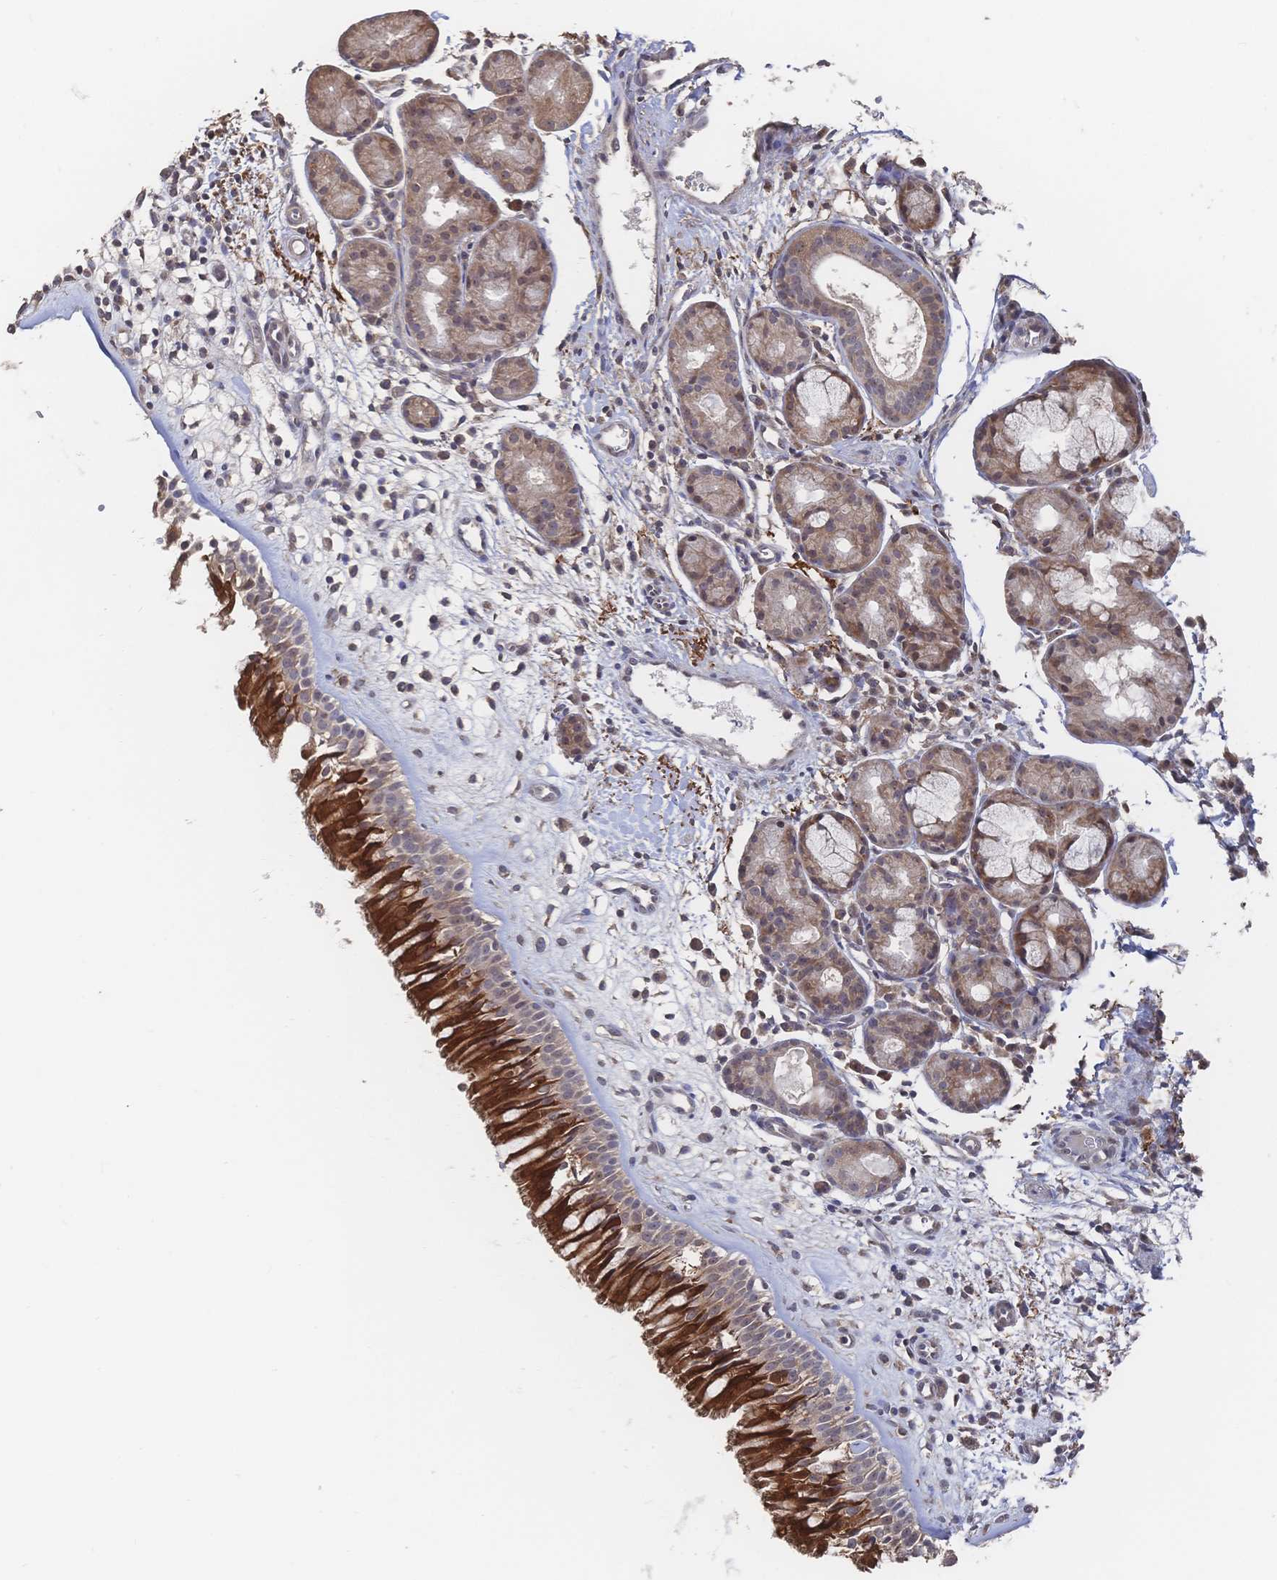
{"staining": {"intensity": "strong", "quantity": "25%-75%", "location": "cytoplasmic/membranous"}, "tissue": "nasopharynx", "cell_type": "Respiratory epithelial cells", "image_type": "normal", "snomed": [{"axis": "morphology", "description": "Normal tissue, NOS"}, {"axis": "topography", "description": "Nasopharynx"}], "caption": "The photomicrograph displays immunohistochemical staining of benign nasopharynx. There is strong cytoplasmic/membranous expression is seen in approximately 25%-75% of respiratory epithelial cells.", "gene": "DNAJA4", "patient": {"sex": "male", "age": 65}}